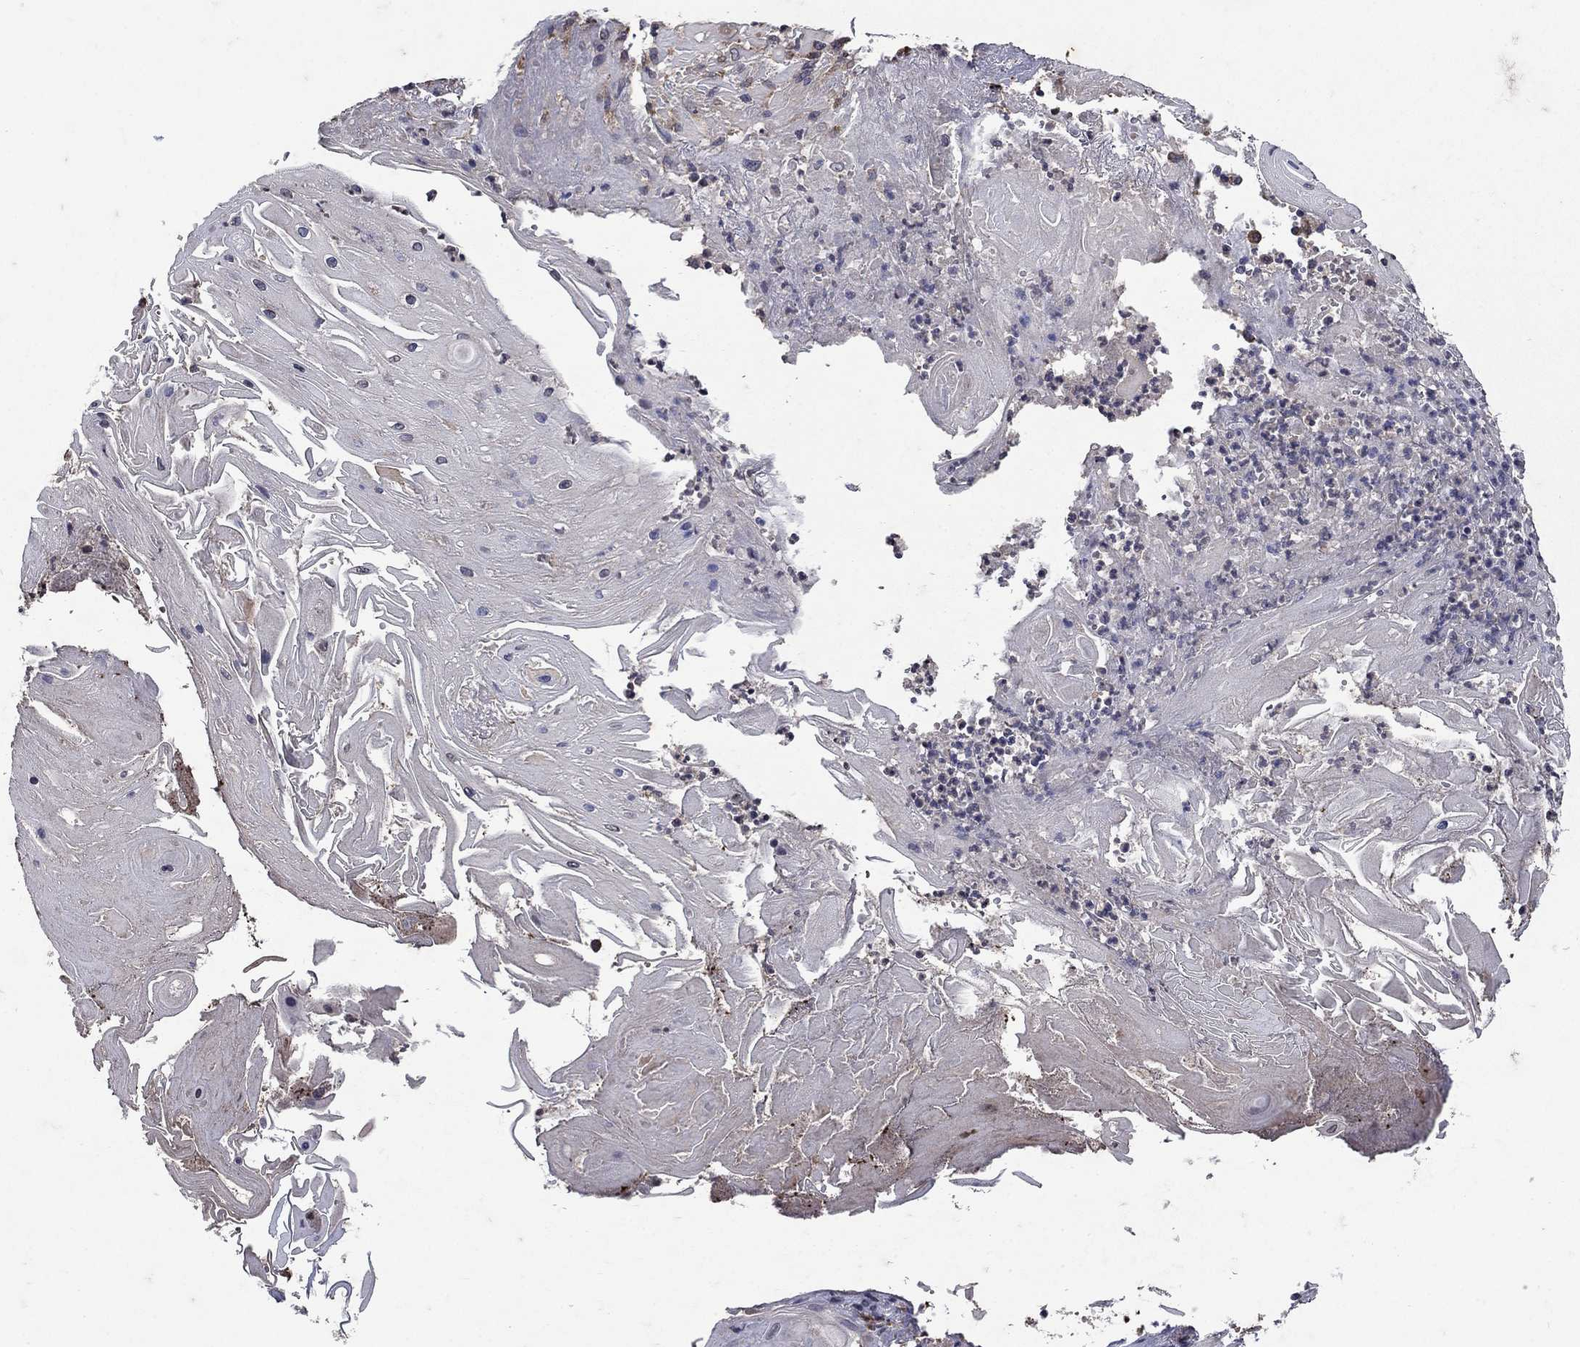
{"staining": {"intensity": "negative", "quantity": "none", "location": "none"}, "tissue": "skin cancer", "cell_type": "Tumor cells", "image_type": "cancer", "snomed": [{"axis": "morphology", "description": "Squamous cell carcinoma, NOS"}, {"axis": "topography", "description": "Skin"}], "caption": "IHC of human skin cancer (squamous cell carcinoma) displays no staining in tumor cells. (Brightfield microscopy of DAB immunohistochemistry at high magnification).", "gene": "NPC2", "patient": {"sex": "male", "age": 62}}